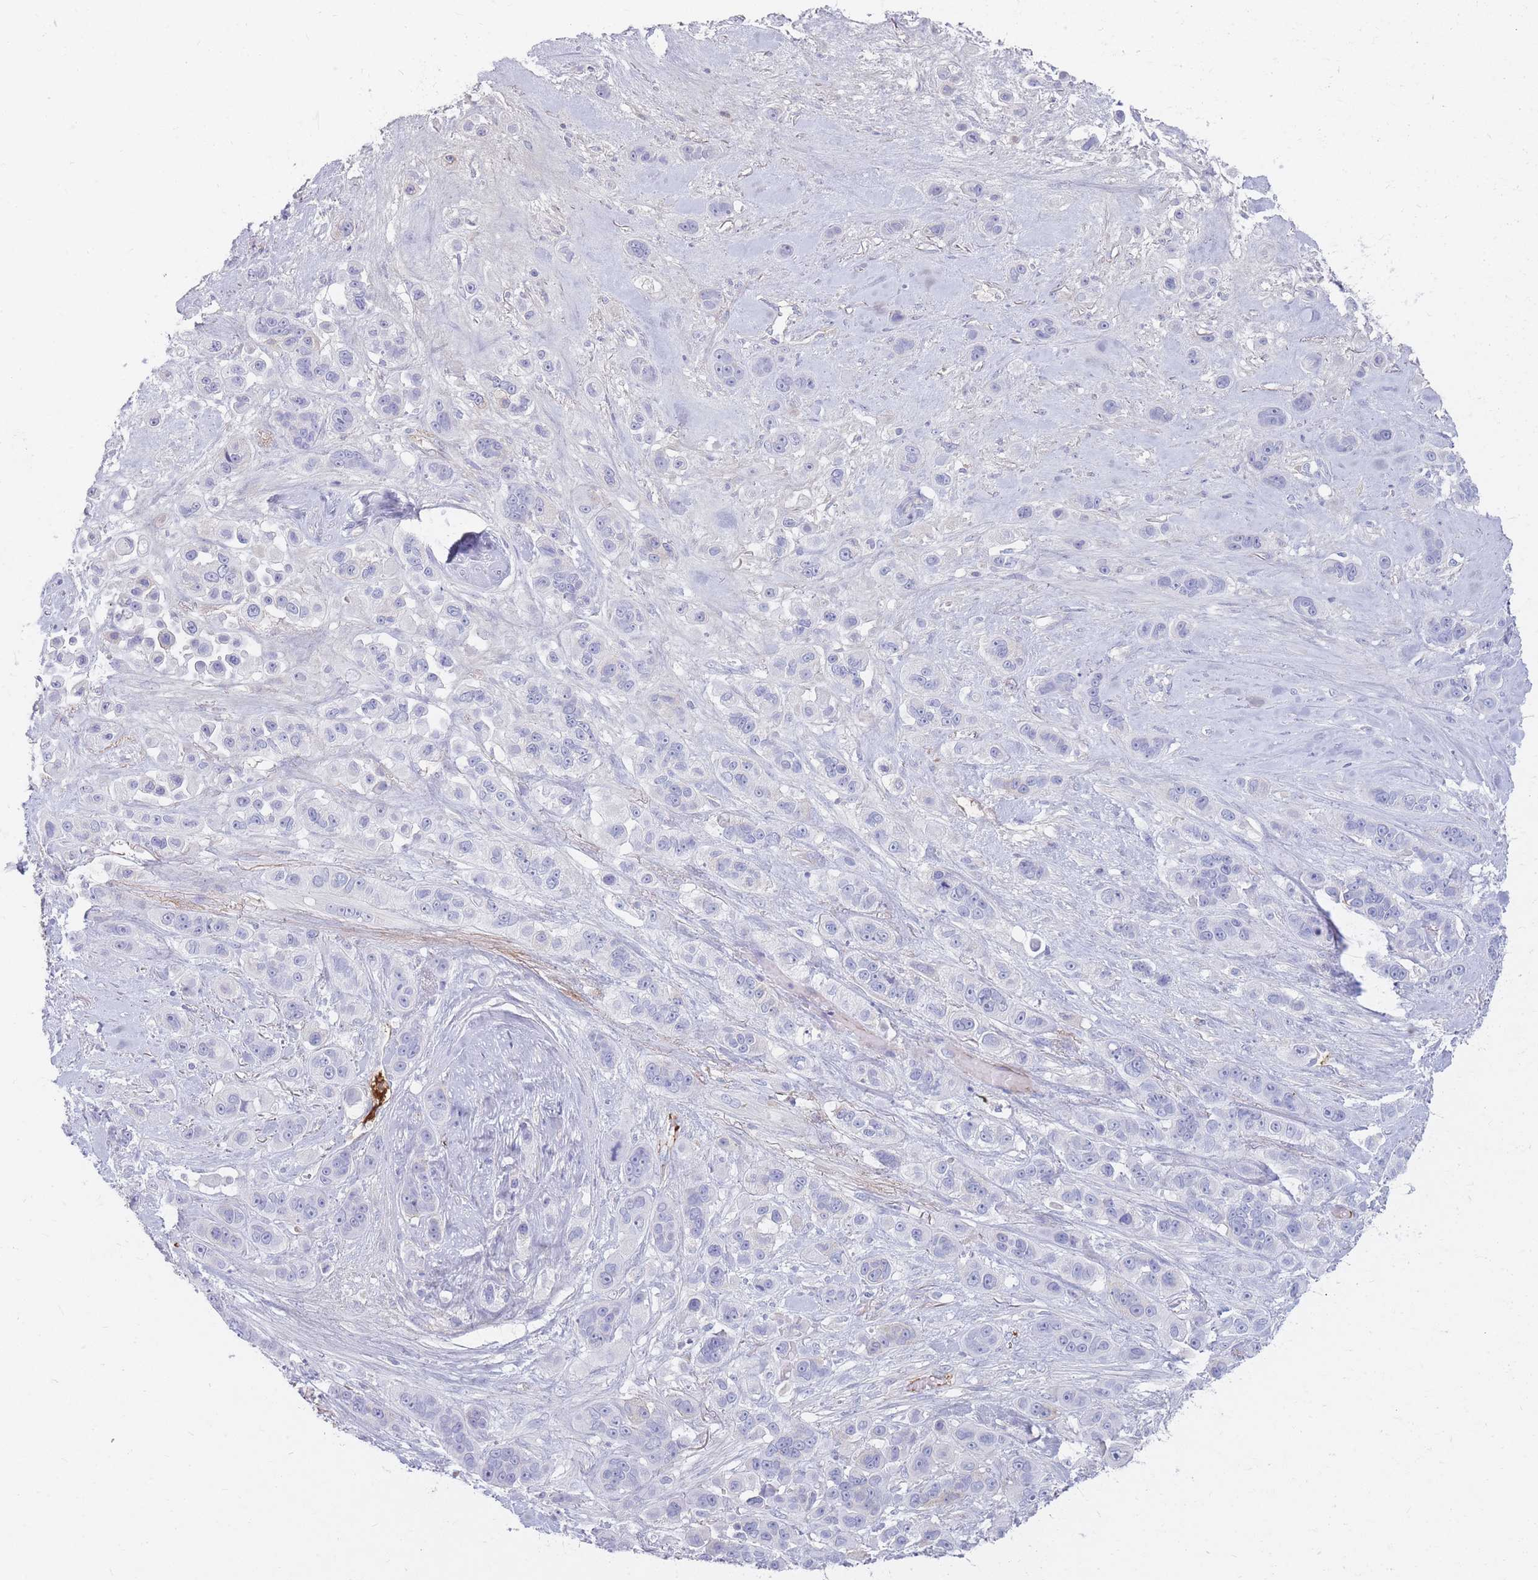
{"staining": {"intensity": "negative", "quantity": "none", "location": "none"}, "tissue": "skin cancer", "cell_type": "Tumor cells", "image_type": "cancer", "snomed": [{"axis": "morphology", "description": "Squamous cell carcinoma, NOS"}, {"axis": "topography", "description": "Skin"}], "caption": "Skin cancer (squamous cell carcinoma) was stained to show a protein in brown. There is no significant staining in tumor cells.", "gene": "PRG4", "patient": {"sex": "male", "age": 67}}